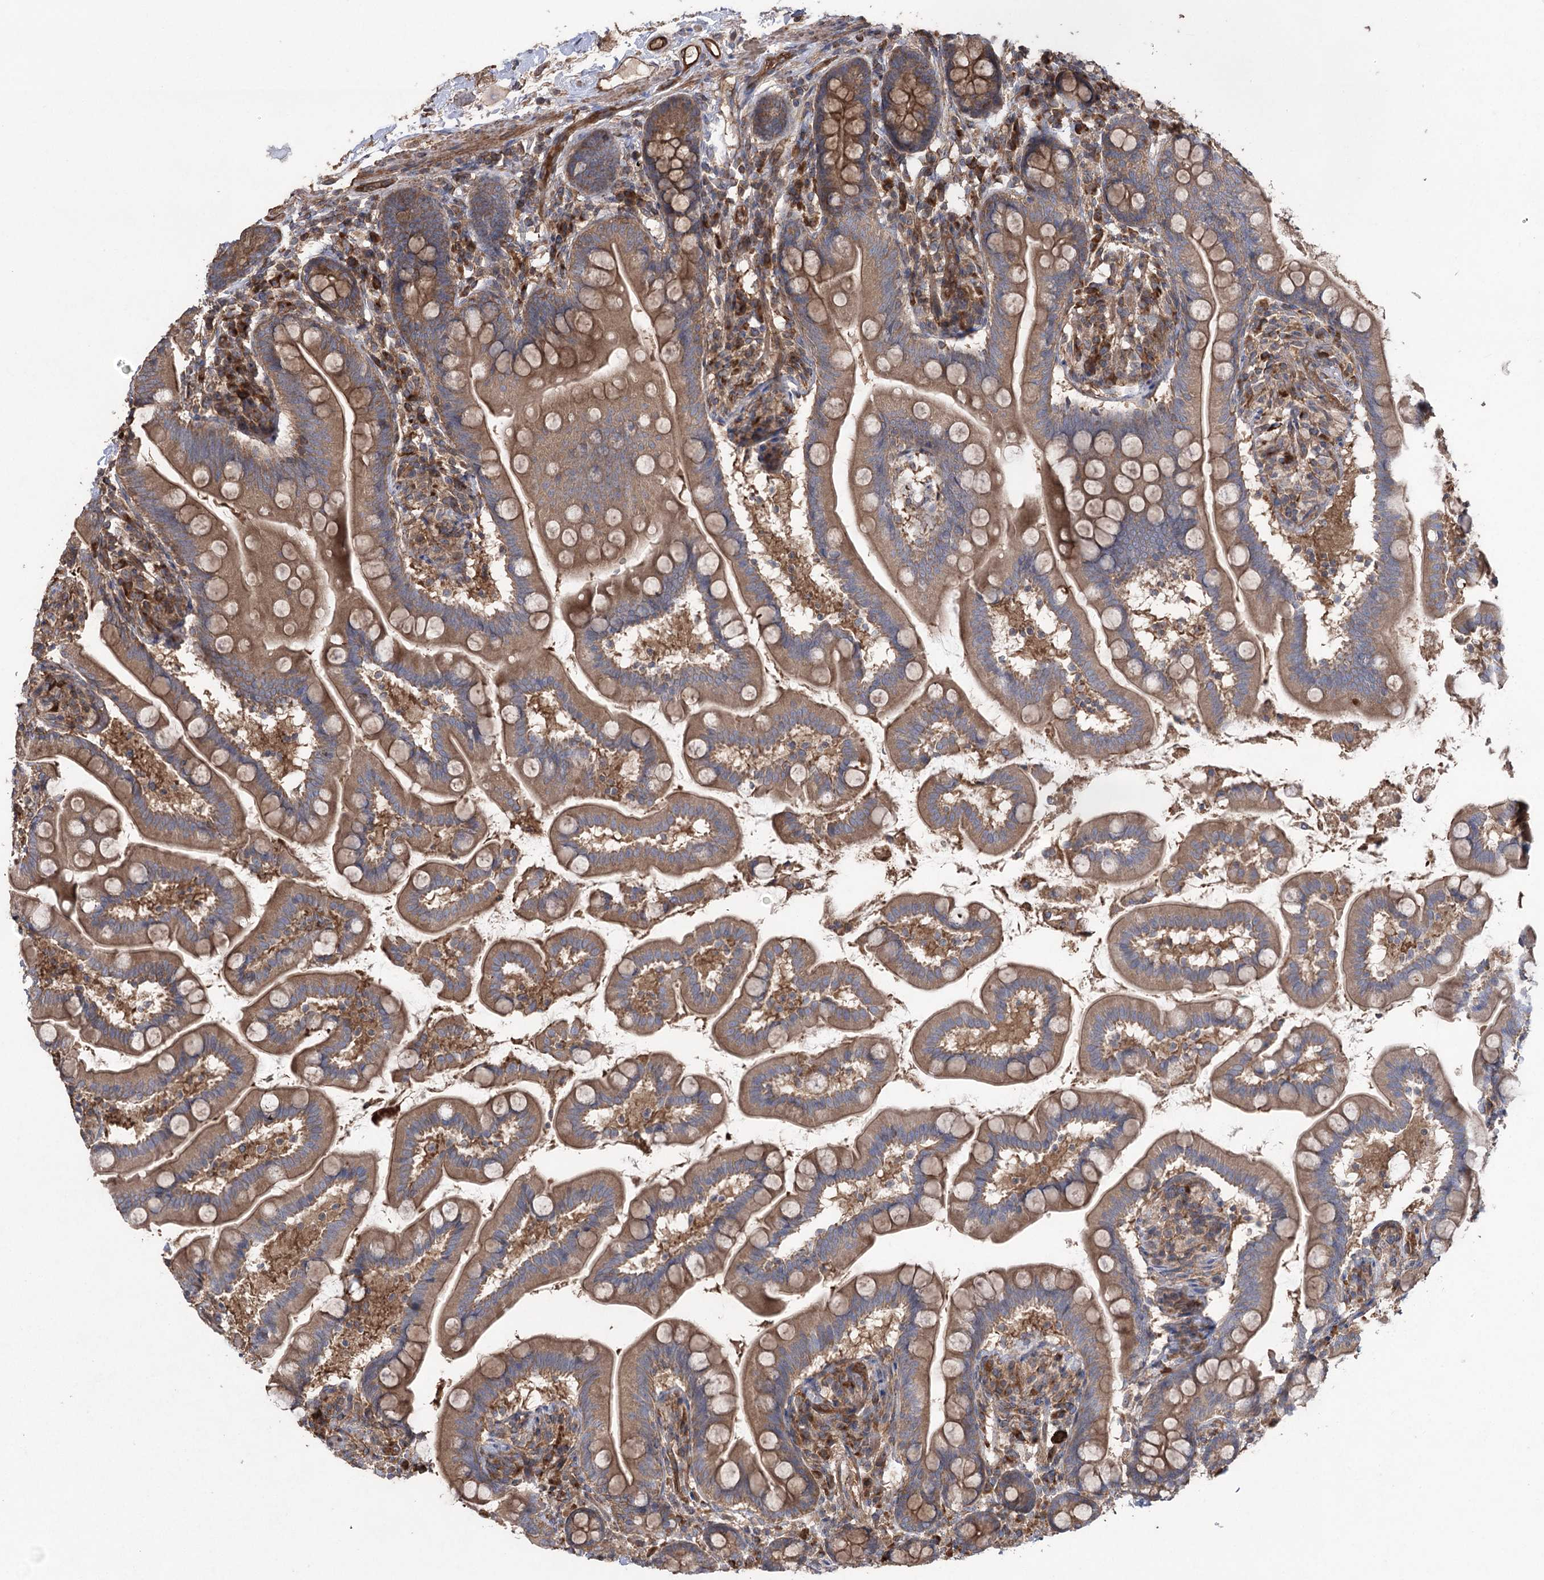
{"staining": {"intensity": "moderate", "quantity": ">75%", "location": "cytoplasmic/membranous"}, "tissue": "small intestine", "cell_type": "Glandular cells", "image_type": "normal", "snomed": [{"axis": "morphology", "description": "Normal tissue, NOS"}, {"axis": "topography", "description": "Small intestine"}], "caption": "Moderate cytoplasmic/membranous expression is identified in approximately >75% of glandular cells in benign small intestine.", "gene": "LARS2", "patient": {"sex": "female", "age": 64}}